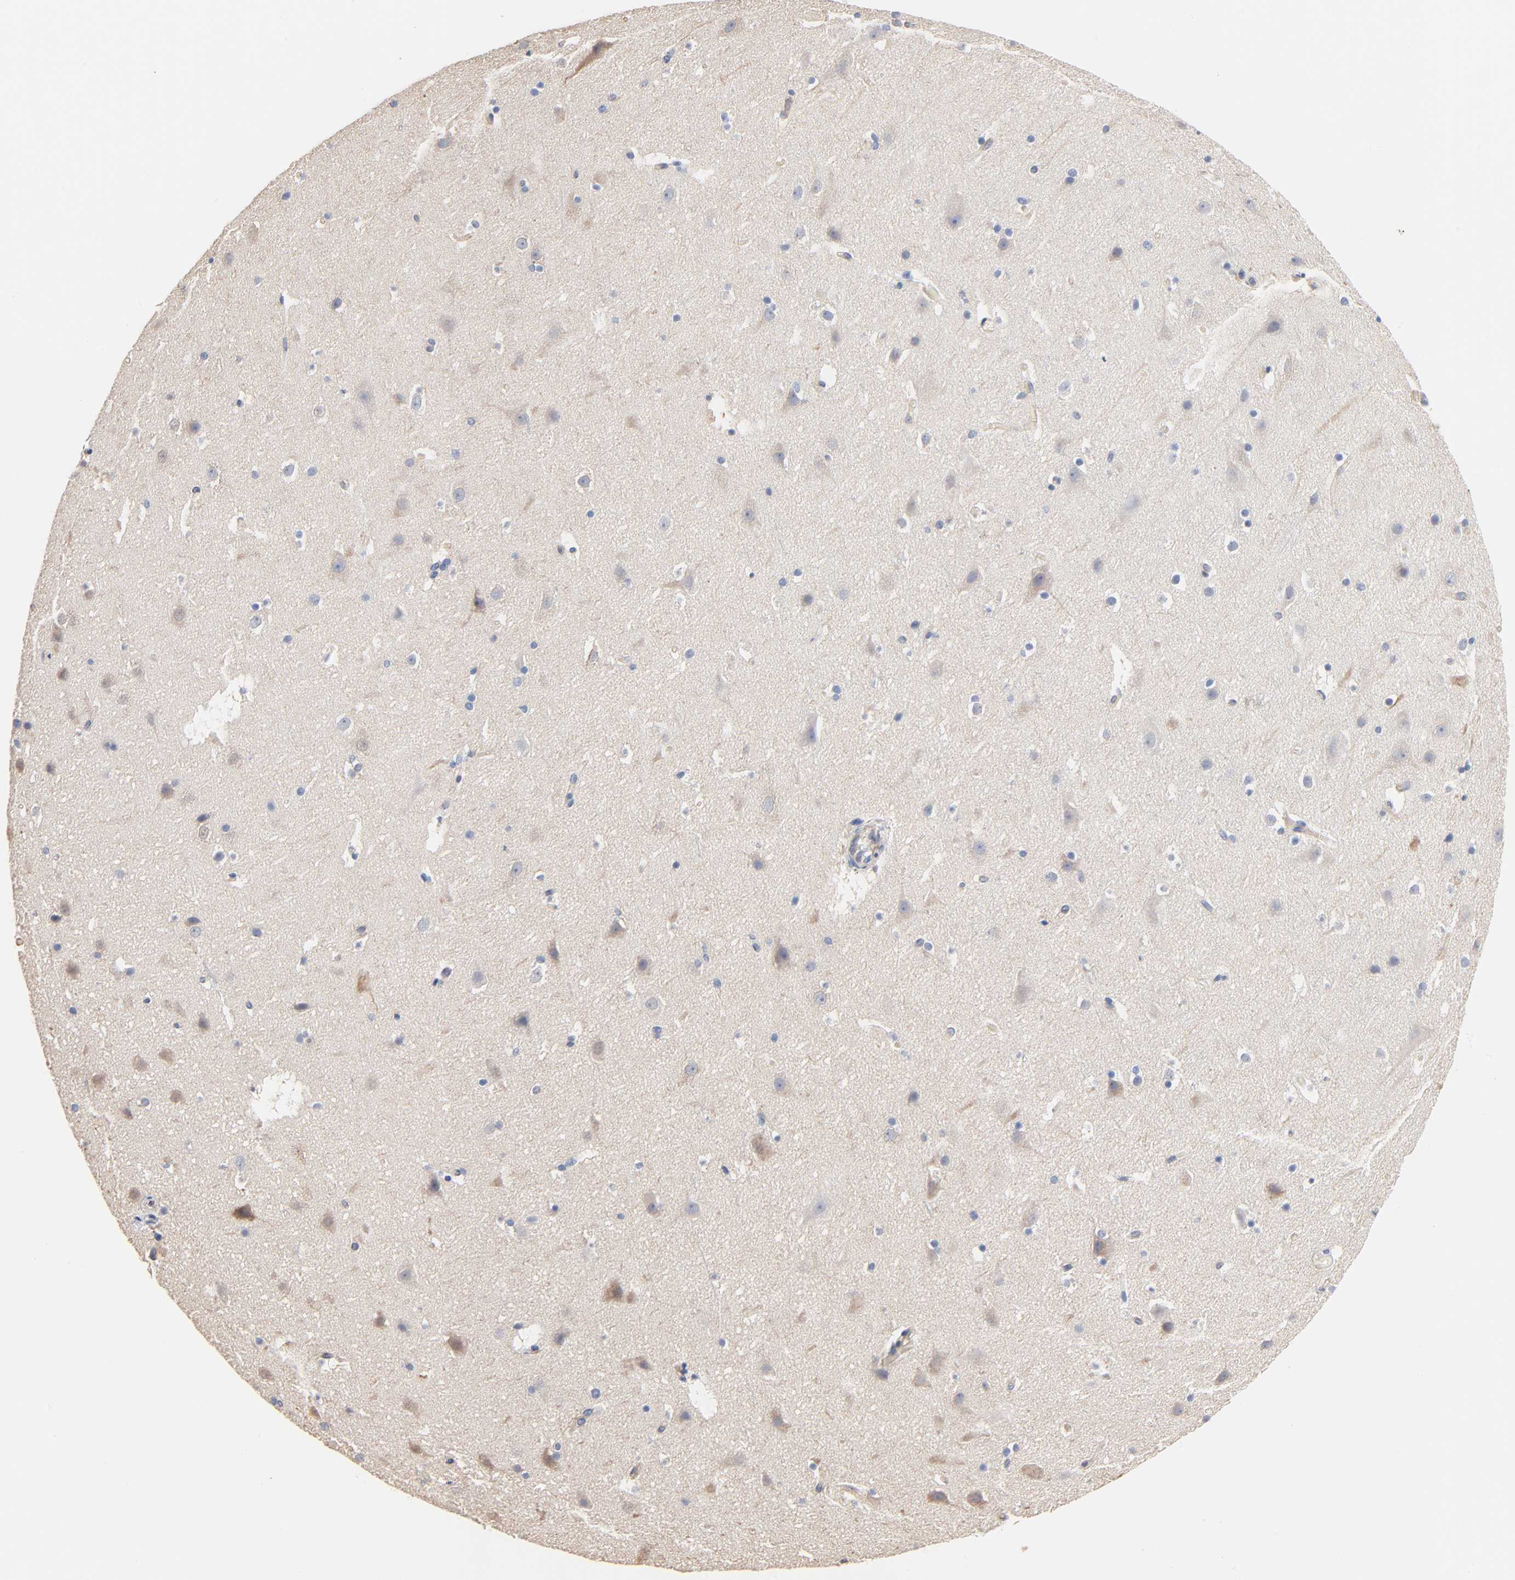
{"staining": {"intensity": "negative", "quantity": "none", "location": "none"}, "tissue": "cerebral cortex", "cell_type": "Endothelial cells", "image_type": "normal", "snomed": [{"axis": "morphology", "description": "Normal tissue, NOS"}, {"axis": "topography", "description": "Cerebral cortex"}], "caption": "Immunohistochemistry (IHC) of unremarkable cerebral cortex exhibits no staining in endothelial cells.", "gene": "ABCD4", "patient": {"sex": "male", "age": 45}}